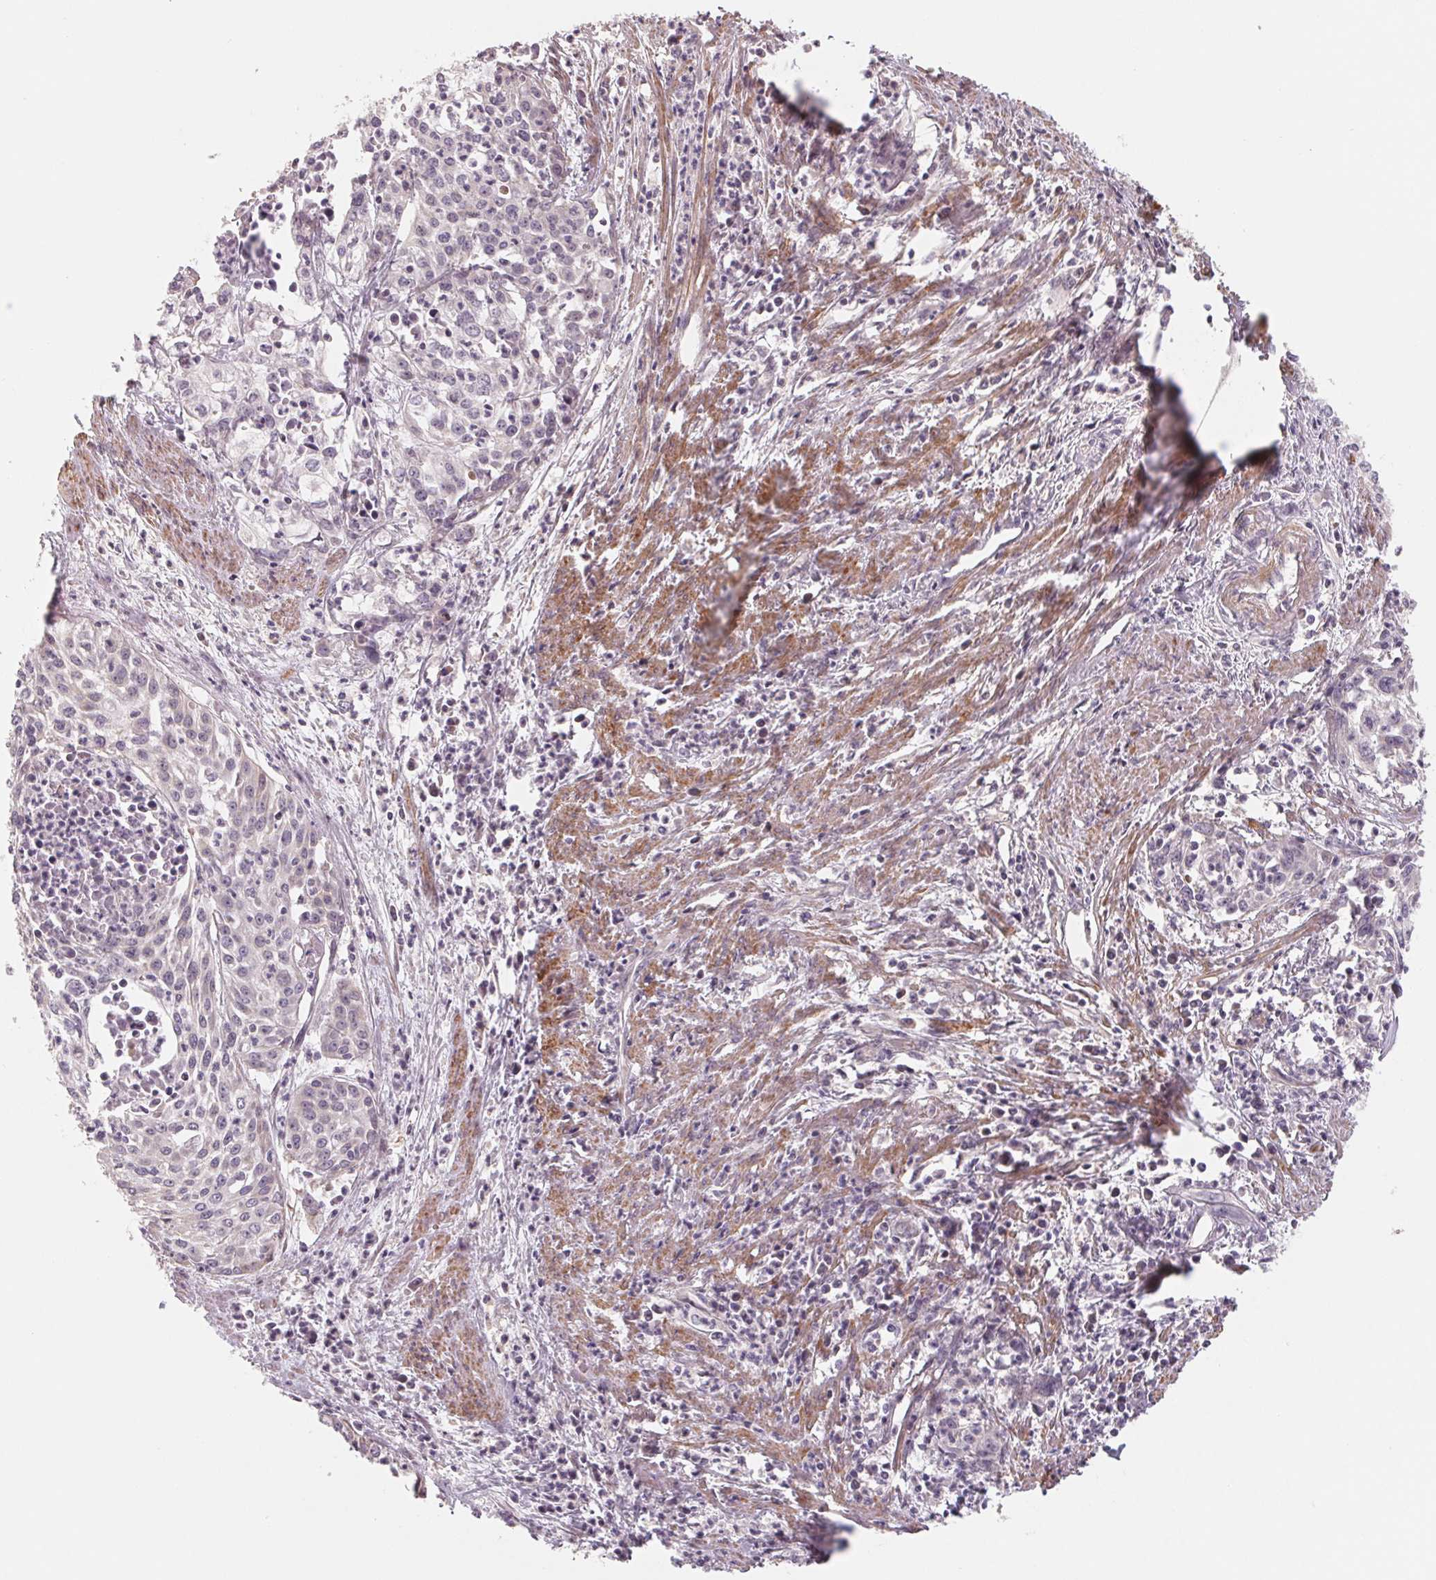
{"staining": {"intensity": "negative", "quantity": "none", "location": "none"}, "tissue": "cervical cancer", "cell_type": "Tumor cells", "image_type": "cancer", "snomed": [{"axis": "morphology", "description": "Squamous cell carcinoma, NOS"}, {"axis": "topography", "description": "Cervix"}], "caption": "A high-resolution photomicrograph shows IHC staining of cervical cancer, which exhibits no significant staining in tumor cells.", "gene": "CCDC112", "patient": {"sex": "female", "age": 39}}